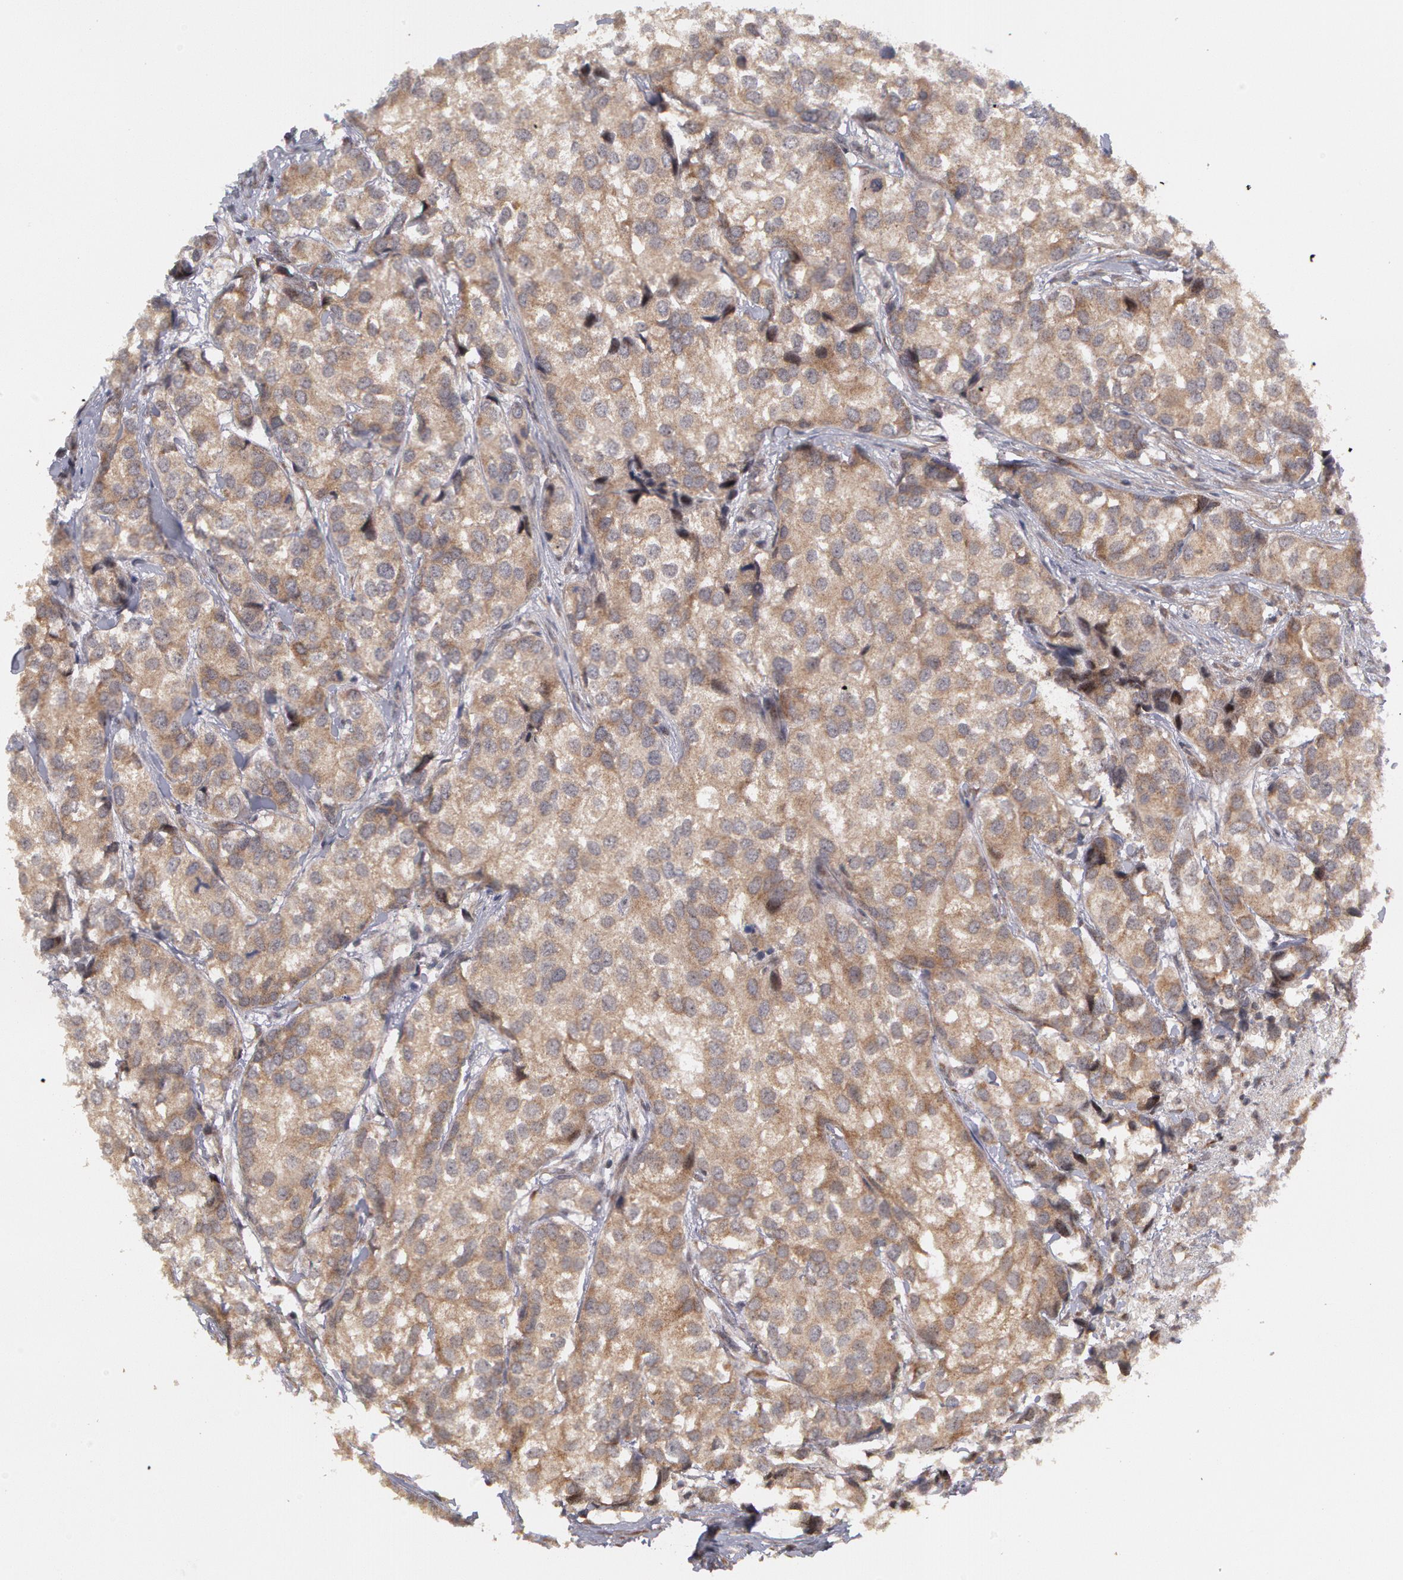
{"staining": {"intensity": "negative", "quantity": "none", "location": "none"}, "tissue": "breast cancer", "cell_type": "Tumor cells", "image_type": "cancer", "snomed": [{"axis": "morphology", "description": "Duct carcinoma"}, {"axis": "topography", "description": "Breast"}], "caption": "This is an immunohistochemistry photomicrograph of human infiltrating ductal carcinoma (breast). There is no staining in tumor cells.", "gene": "STX5", "patient": {"sex": "female", "age": 68}}